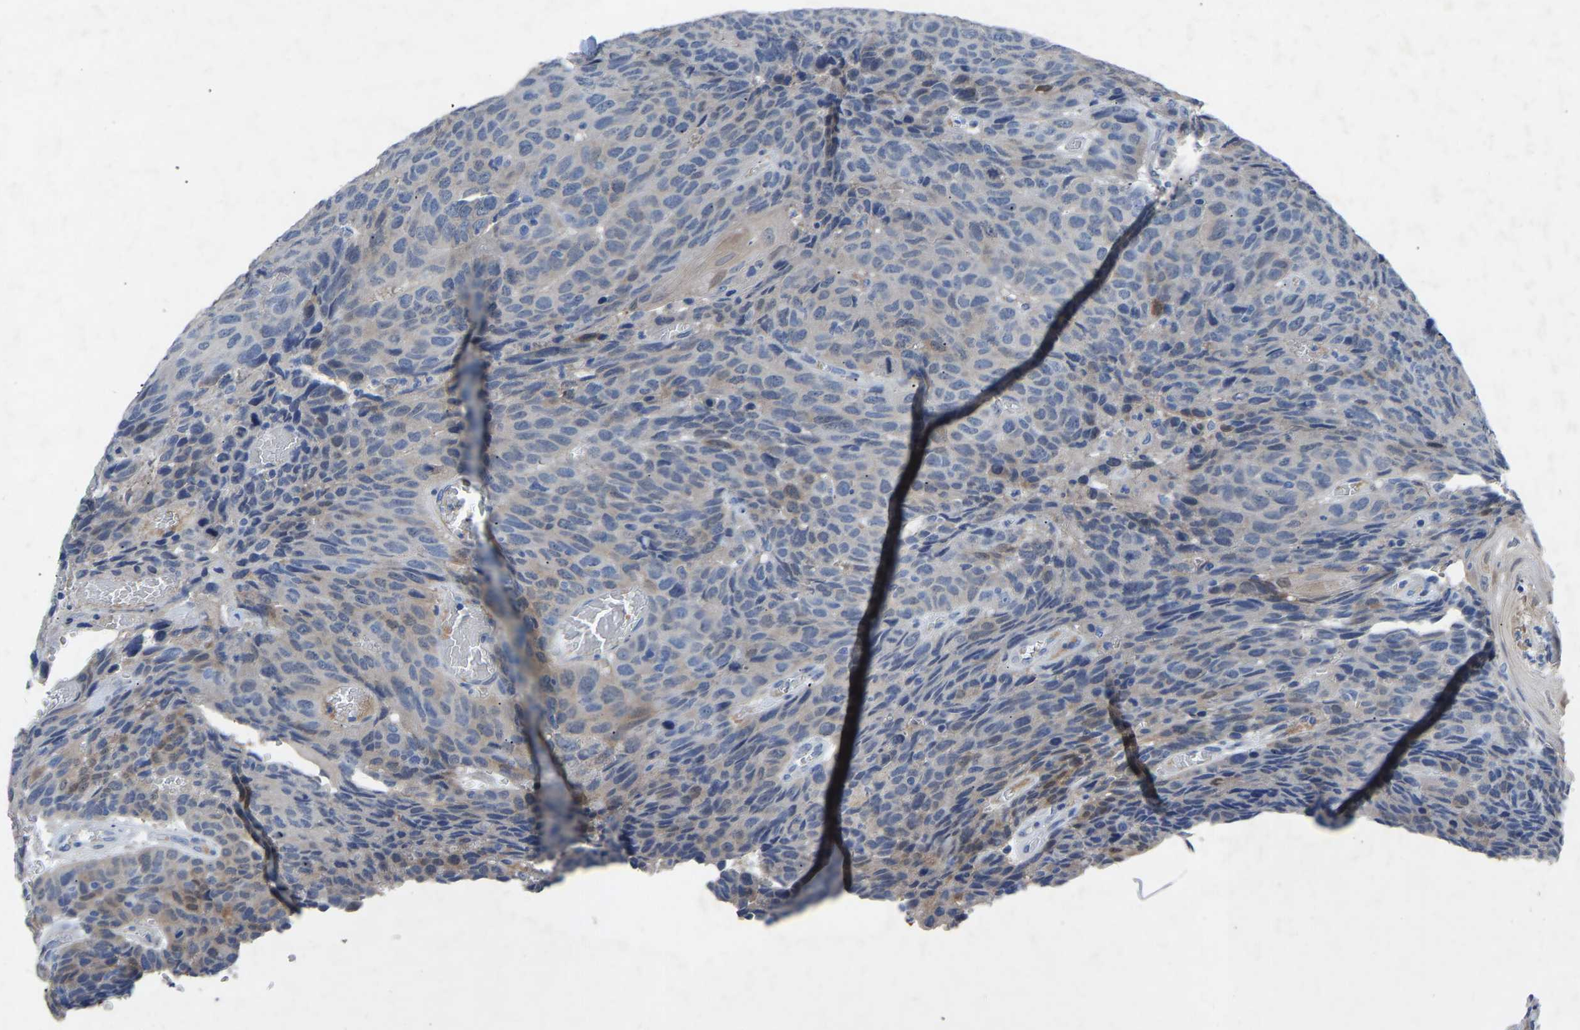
{"staining": {"intensity": "moderate", "quantity": "<25%", "location": "cytoplasmic/membranous"}, "tissue": "head and neck cancer", "cell_type": "Tumor cells", "image_type": "cancer", "snomed": [{"axis": "morphology", "description": "Squamous cell carcinoma, NOS"}, {"axis": "topography", "description": "Head-Neck"}], "caption": "Human head and neck cancer (squamous cell carcinoma) stained with a brown dye displays moderate cytoplasmic/membranous positive positivity in approximately <25% of tumor cells.", "gene": "RBP1", "patient": {"sex": "male", "age": 66}}